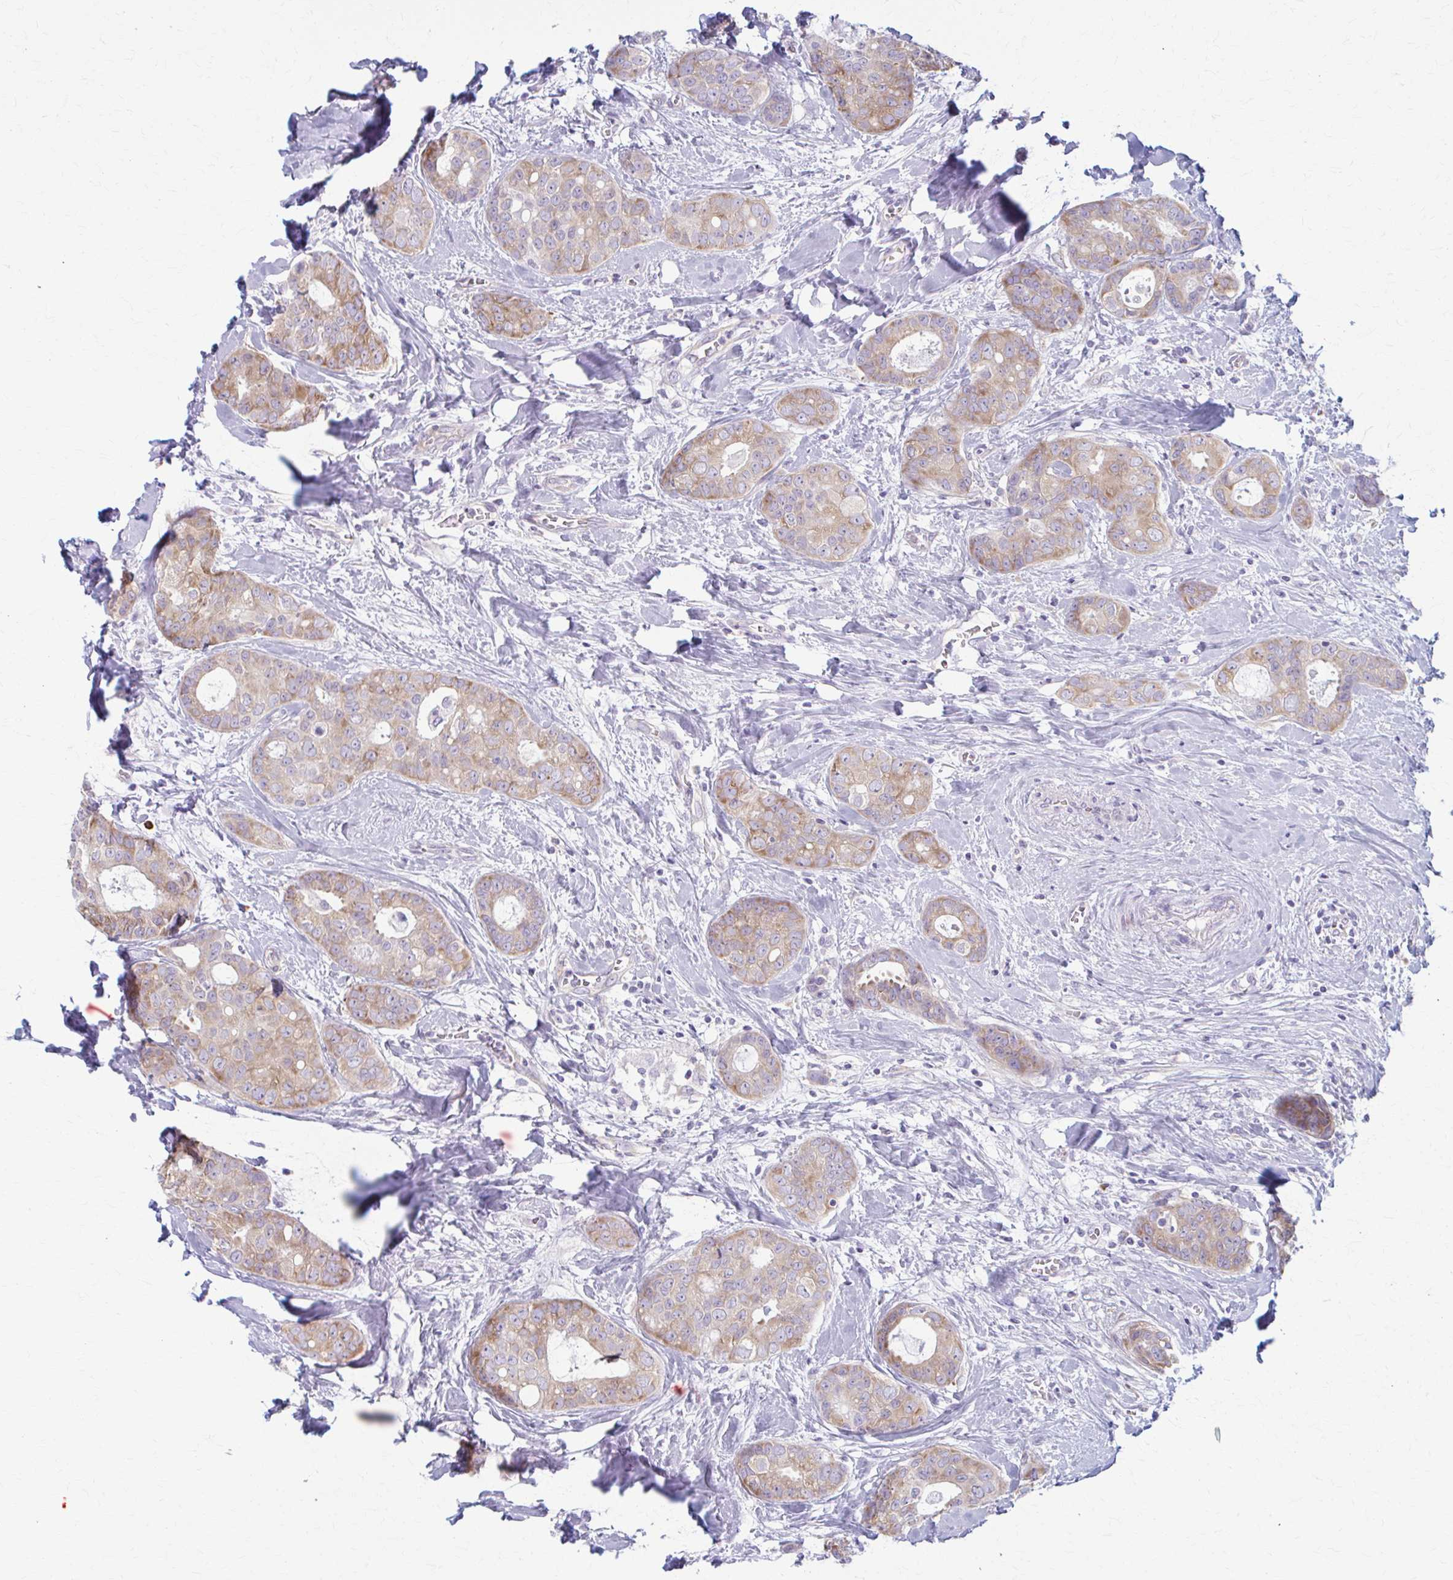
{"staining": {"intensity": "moderate", "quantity": "25%-75%", "location": "cytoplasmic/membranous"}, "tissue": "breast cancer", "cell_type": "Tumor cells", "image_type": "cancer", "snomed": [{"axis": "morphology", "description": "Duct carcinoma"}, {"axis": "topography", "description": "Breast"}], "caption": "This histopathology image reveals IHC staining of breast cancer (infiltrating ductal carcinoma), with medium moderate cytoplasmic/membranous positivity in about 25%-75% of tumor cells.", "gene": "PRKRA", "patient": {"sex": "female", "age": 45}}